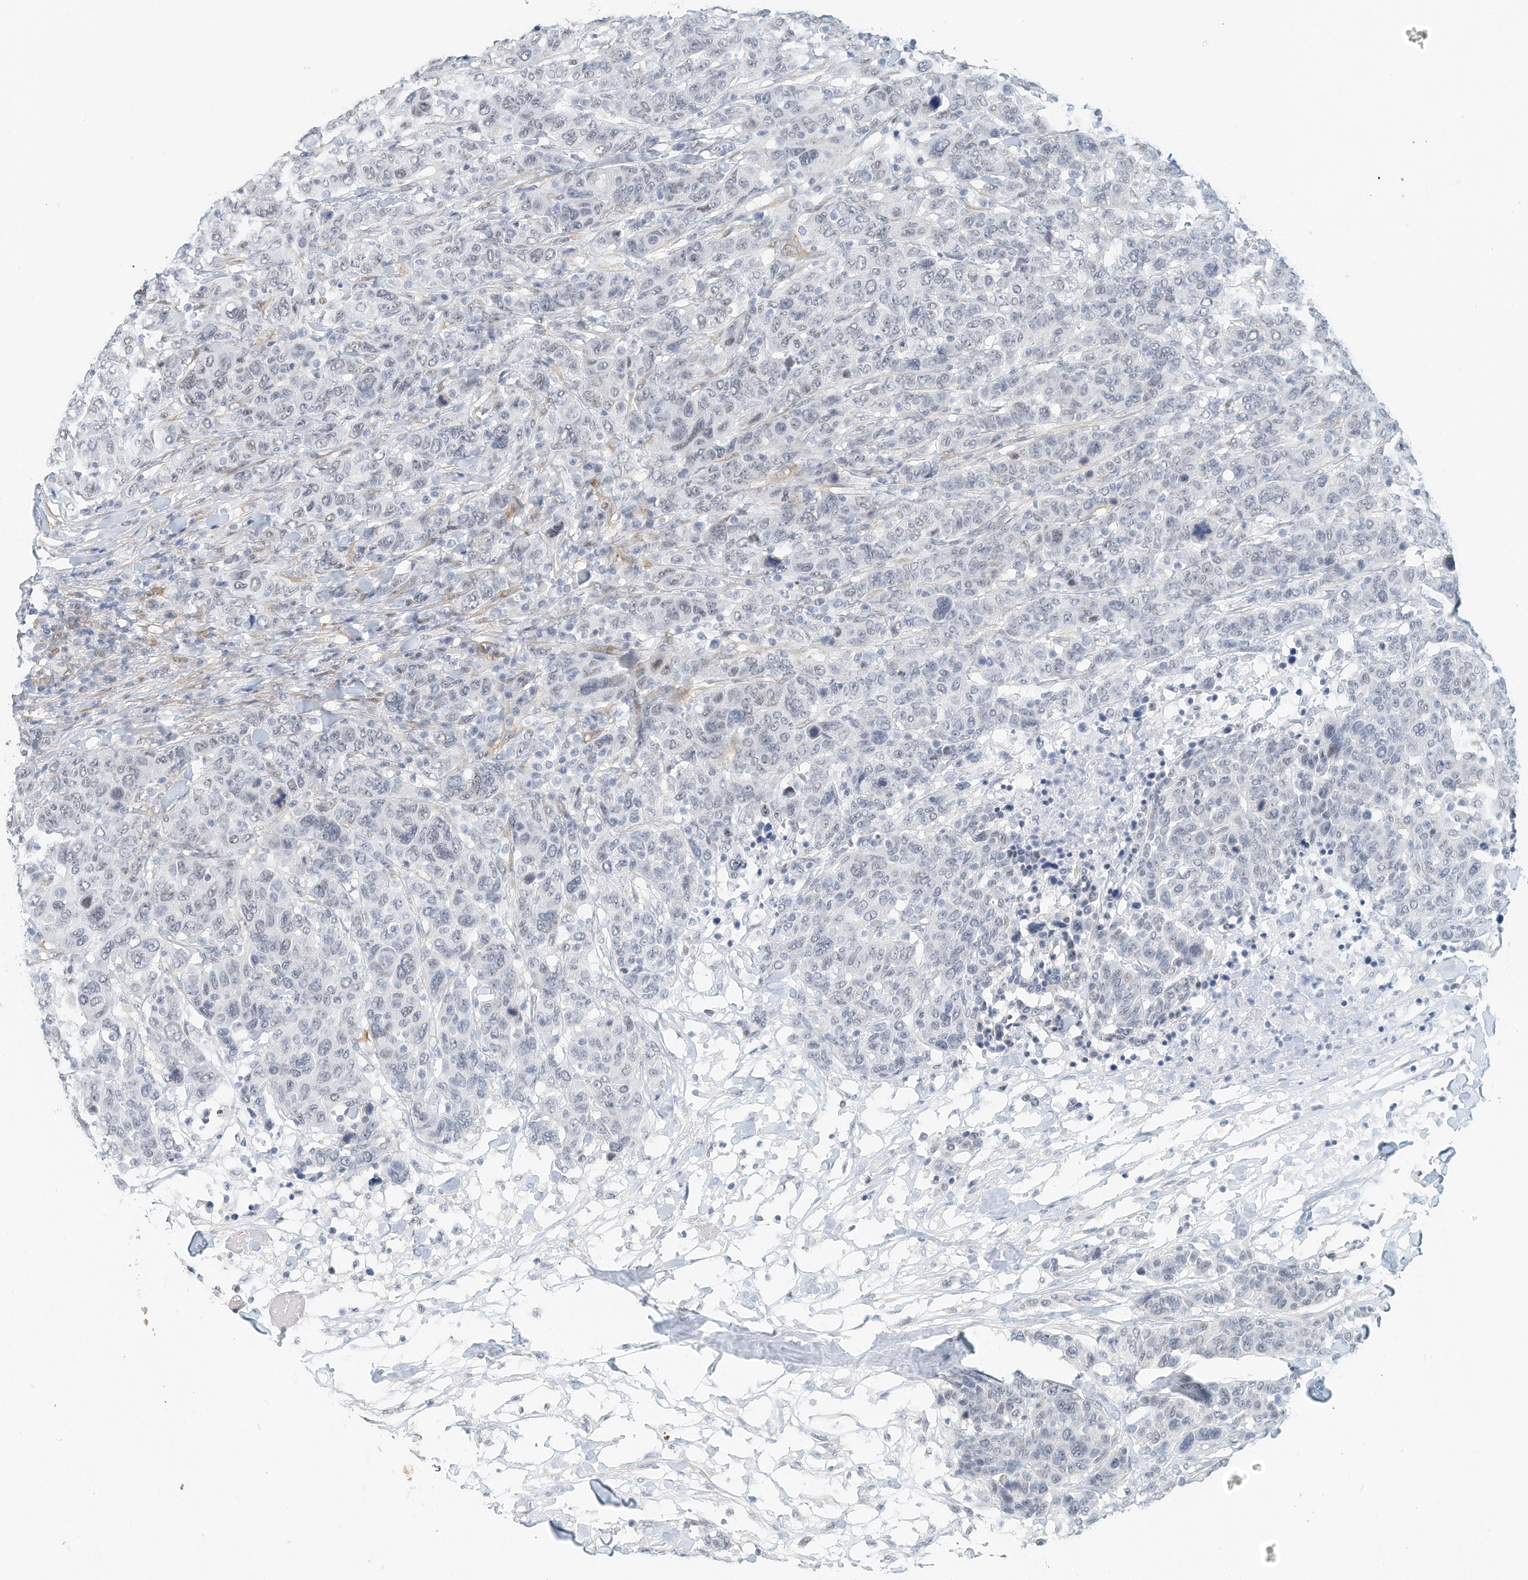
{"staining": {"intensity": "negative", "quantity": "none", "location": "none"}, "tissue": "breast cancer", "cell_type": "Tumor cells", "image_type": "cancer", "snomed": [{"axis": "morphology", "description": "Duct carcinoma"}, {"axis": "topography", "description": "Breast"}], "caption": "Micrograph shows no protein staining in tumor cells of breast cancer tissue. Brightfield microscopy of immunohistochemistry (IHC) stained with DAB (3,3'-diaminobenzidine) (brown) and hematoxylin (blue), captured at high magnification.", "gene": "ARHGAP28", "patient": {"sex": "female", "age": 37}}